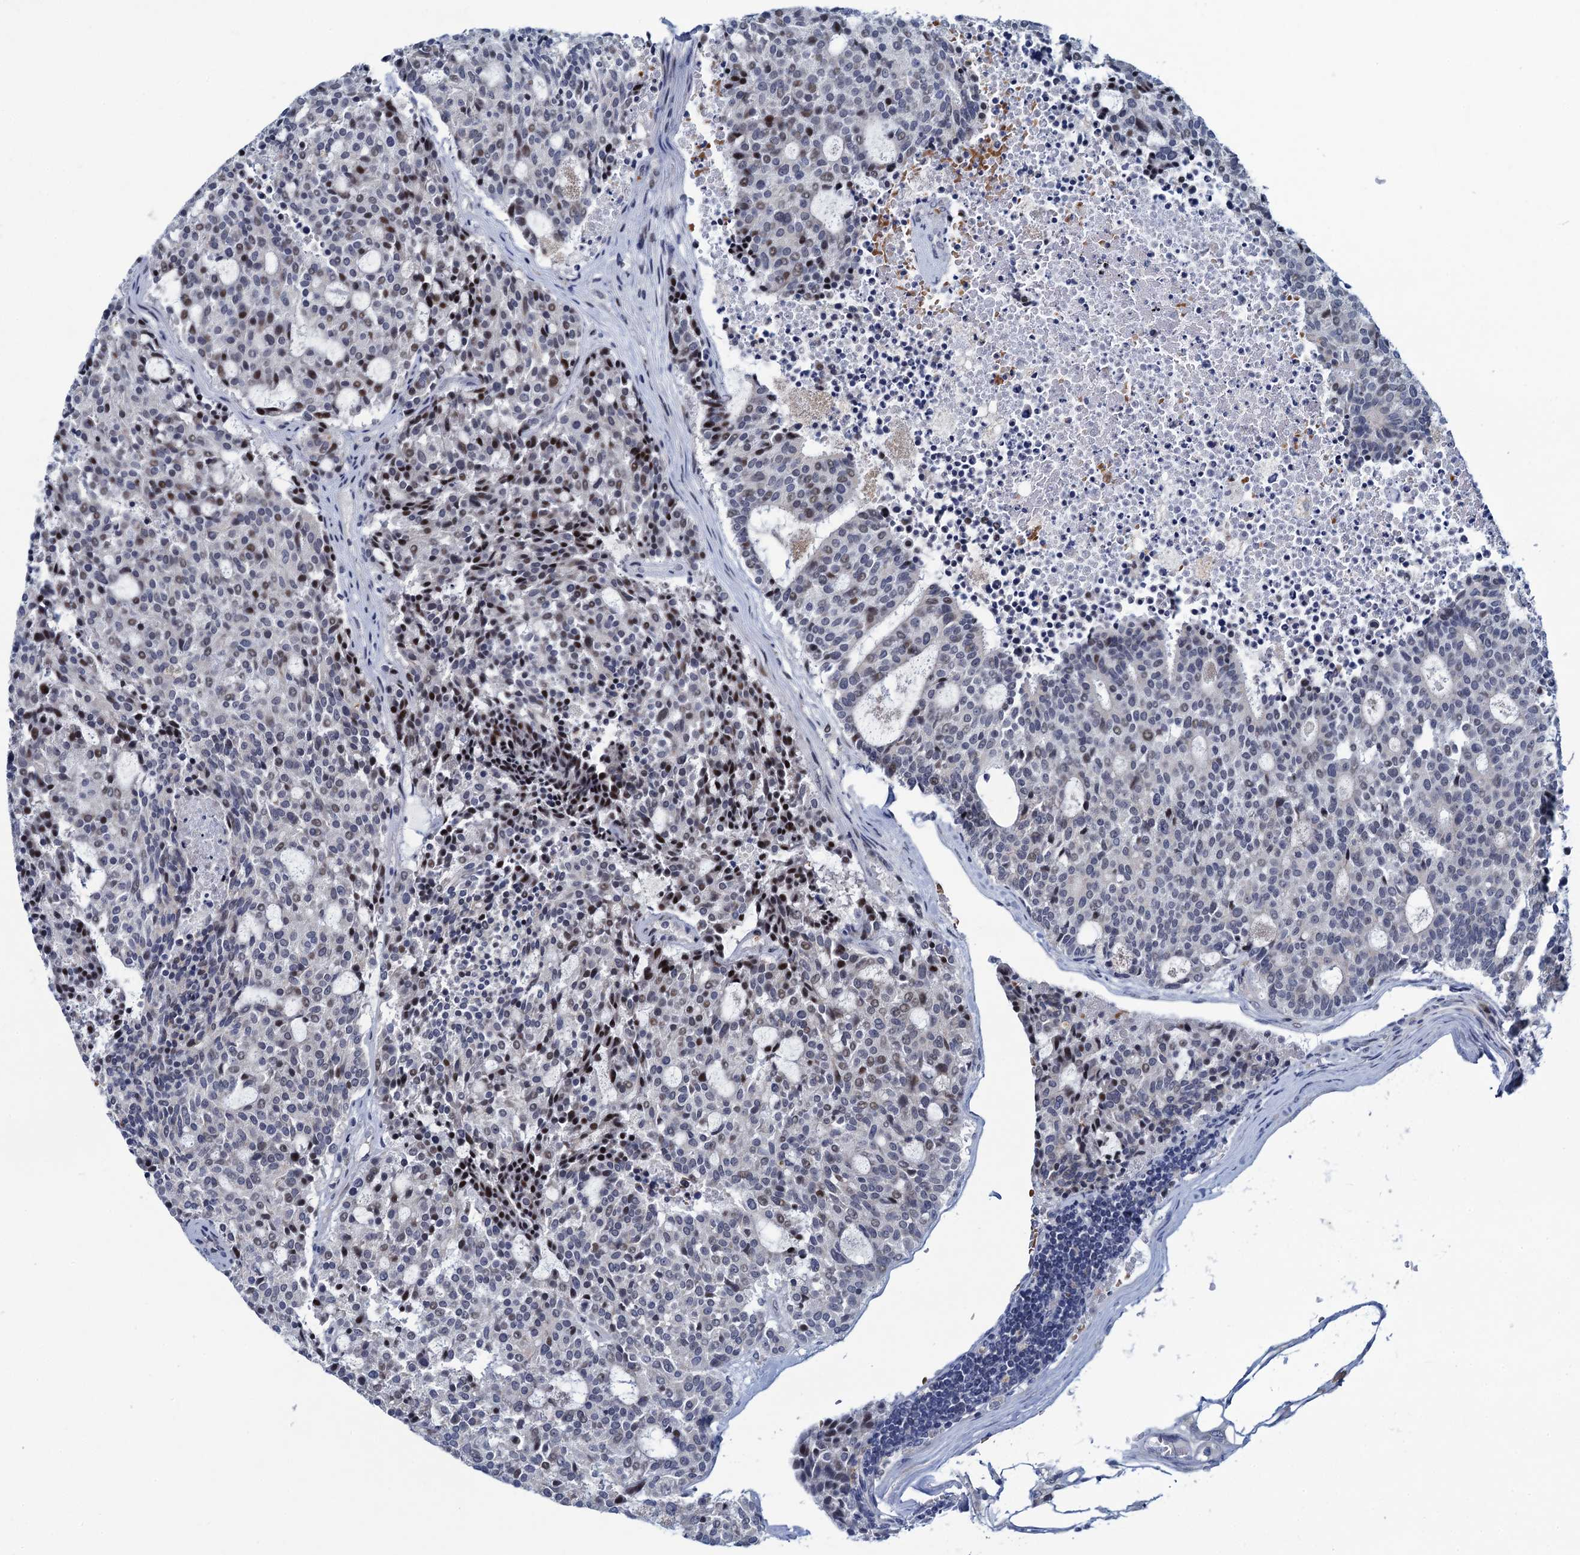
{"staining": {"intensity": "negative", "quantity": "none", "location": "none"}, "tissue": "carcinoid", "cell_type": "Tumor cells", "image_type": "cancer", "snomed": [{"axis": "morphology", "description": "Carcinoid, malignant, NOS"}, {"axis": "topography", "description": "Pancreas"}], "caption": "High magnification brightfield microscopy of malignant carcinoid stained with DAB (3,3'-diaminobenzidine) (brown) and counterstained with hematoxylin (blue): tumor cells show no significant expression.", "gene": "ATOSA", "patient": {"sex": "female", "age": 54}}